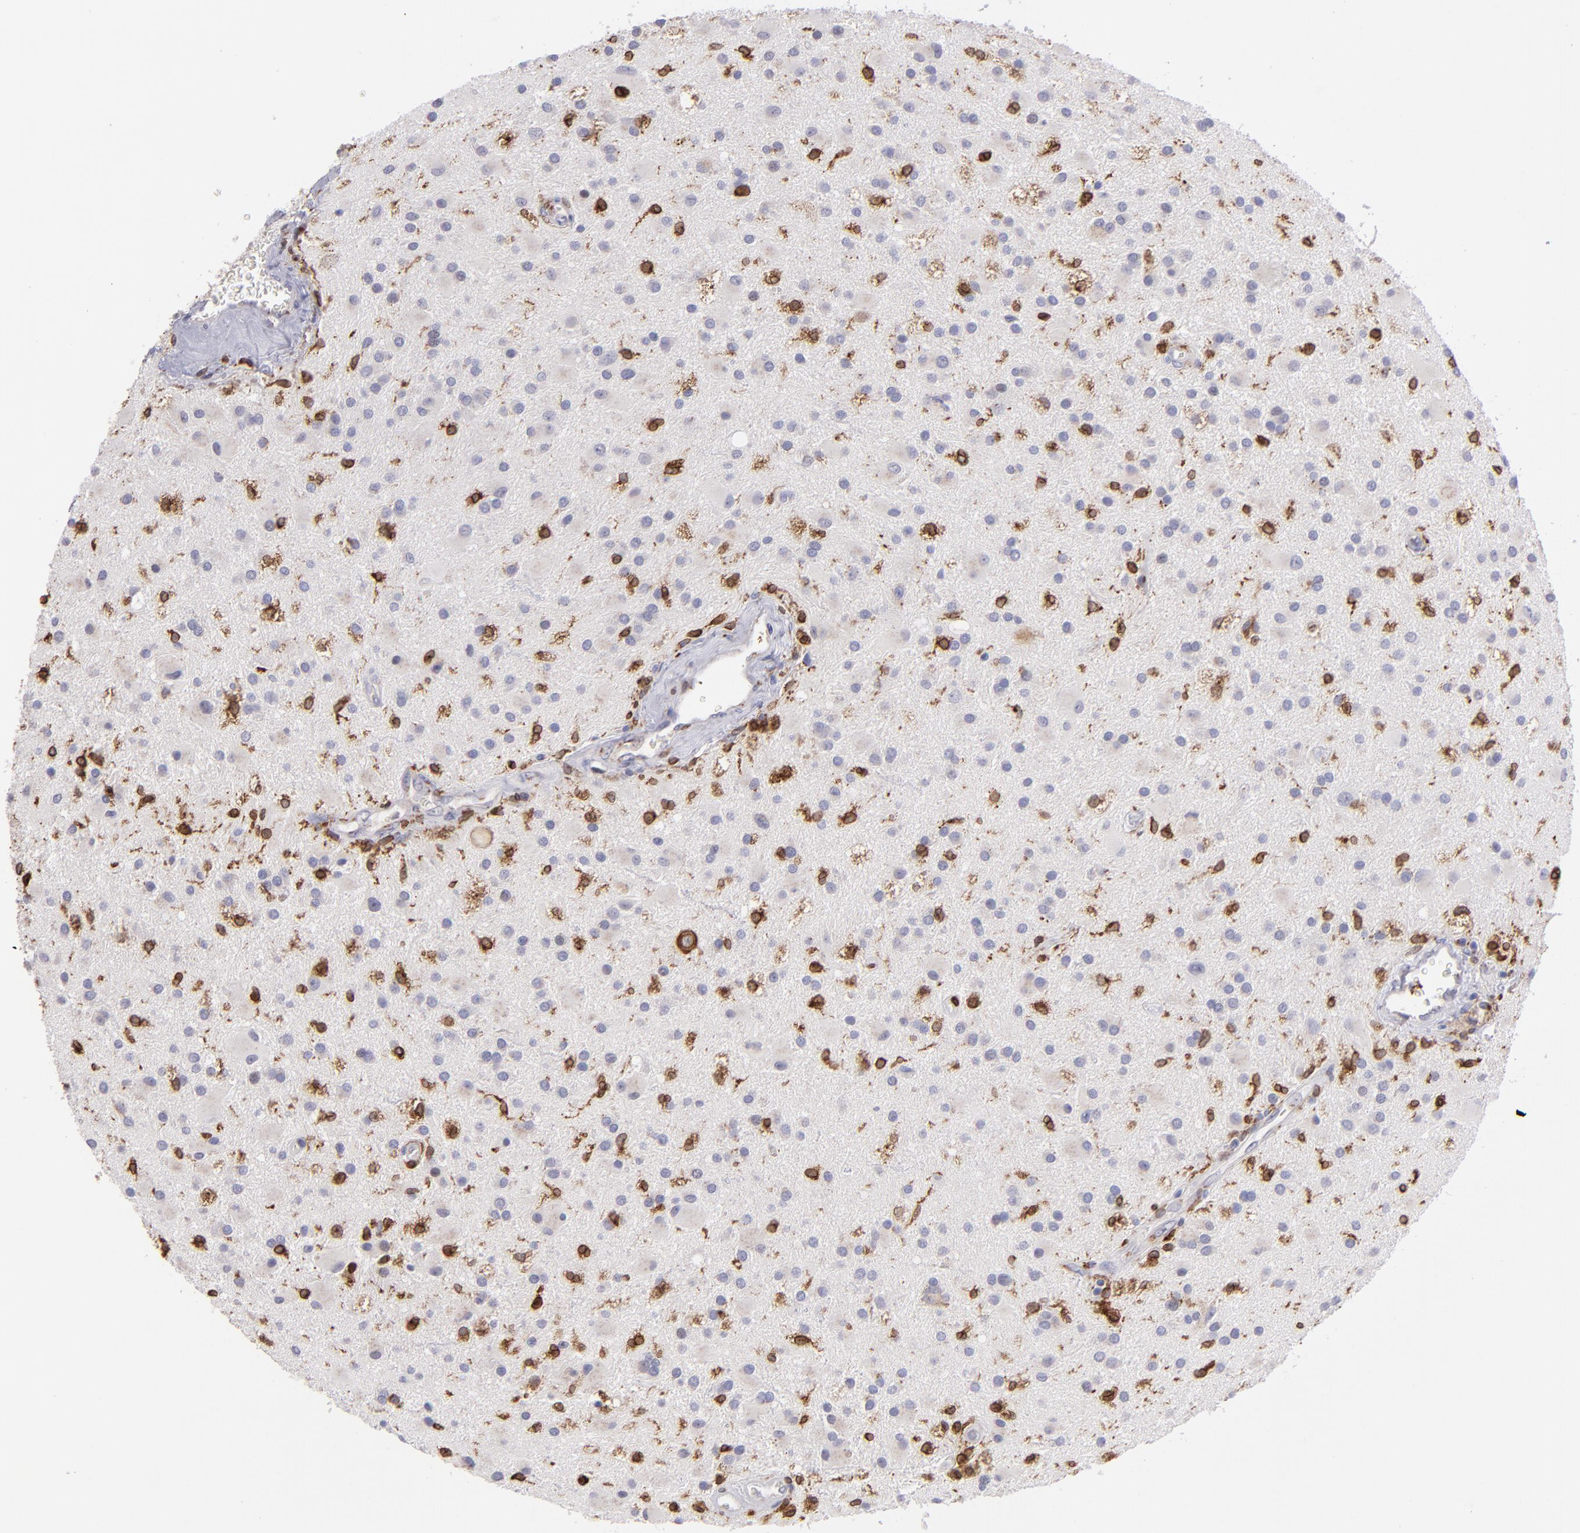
{"staining": {"intensity": "strong", "quantity": "<25%", "location": "cytoplasmic/membranous,nuclear"}, "tissue": "glioma", "cell_type": "Tumor cells", "image_type": "cancer", "snomed": [{"axis": "morphology", "description": "Glioma, malignant, Low grade"}, {"axis": "topography", "description": "Brain"}], "caption": "Malignant glioma (low-grade) stained with a brown dye displays strong cytoplasmic/membranous and nuclear positive positivity in approximately <25% of tumor cells.", "gene": "PTGS1", "patient": {"sex": "male", "age": 58}}